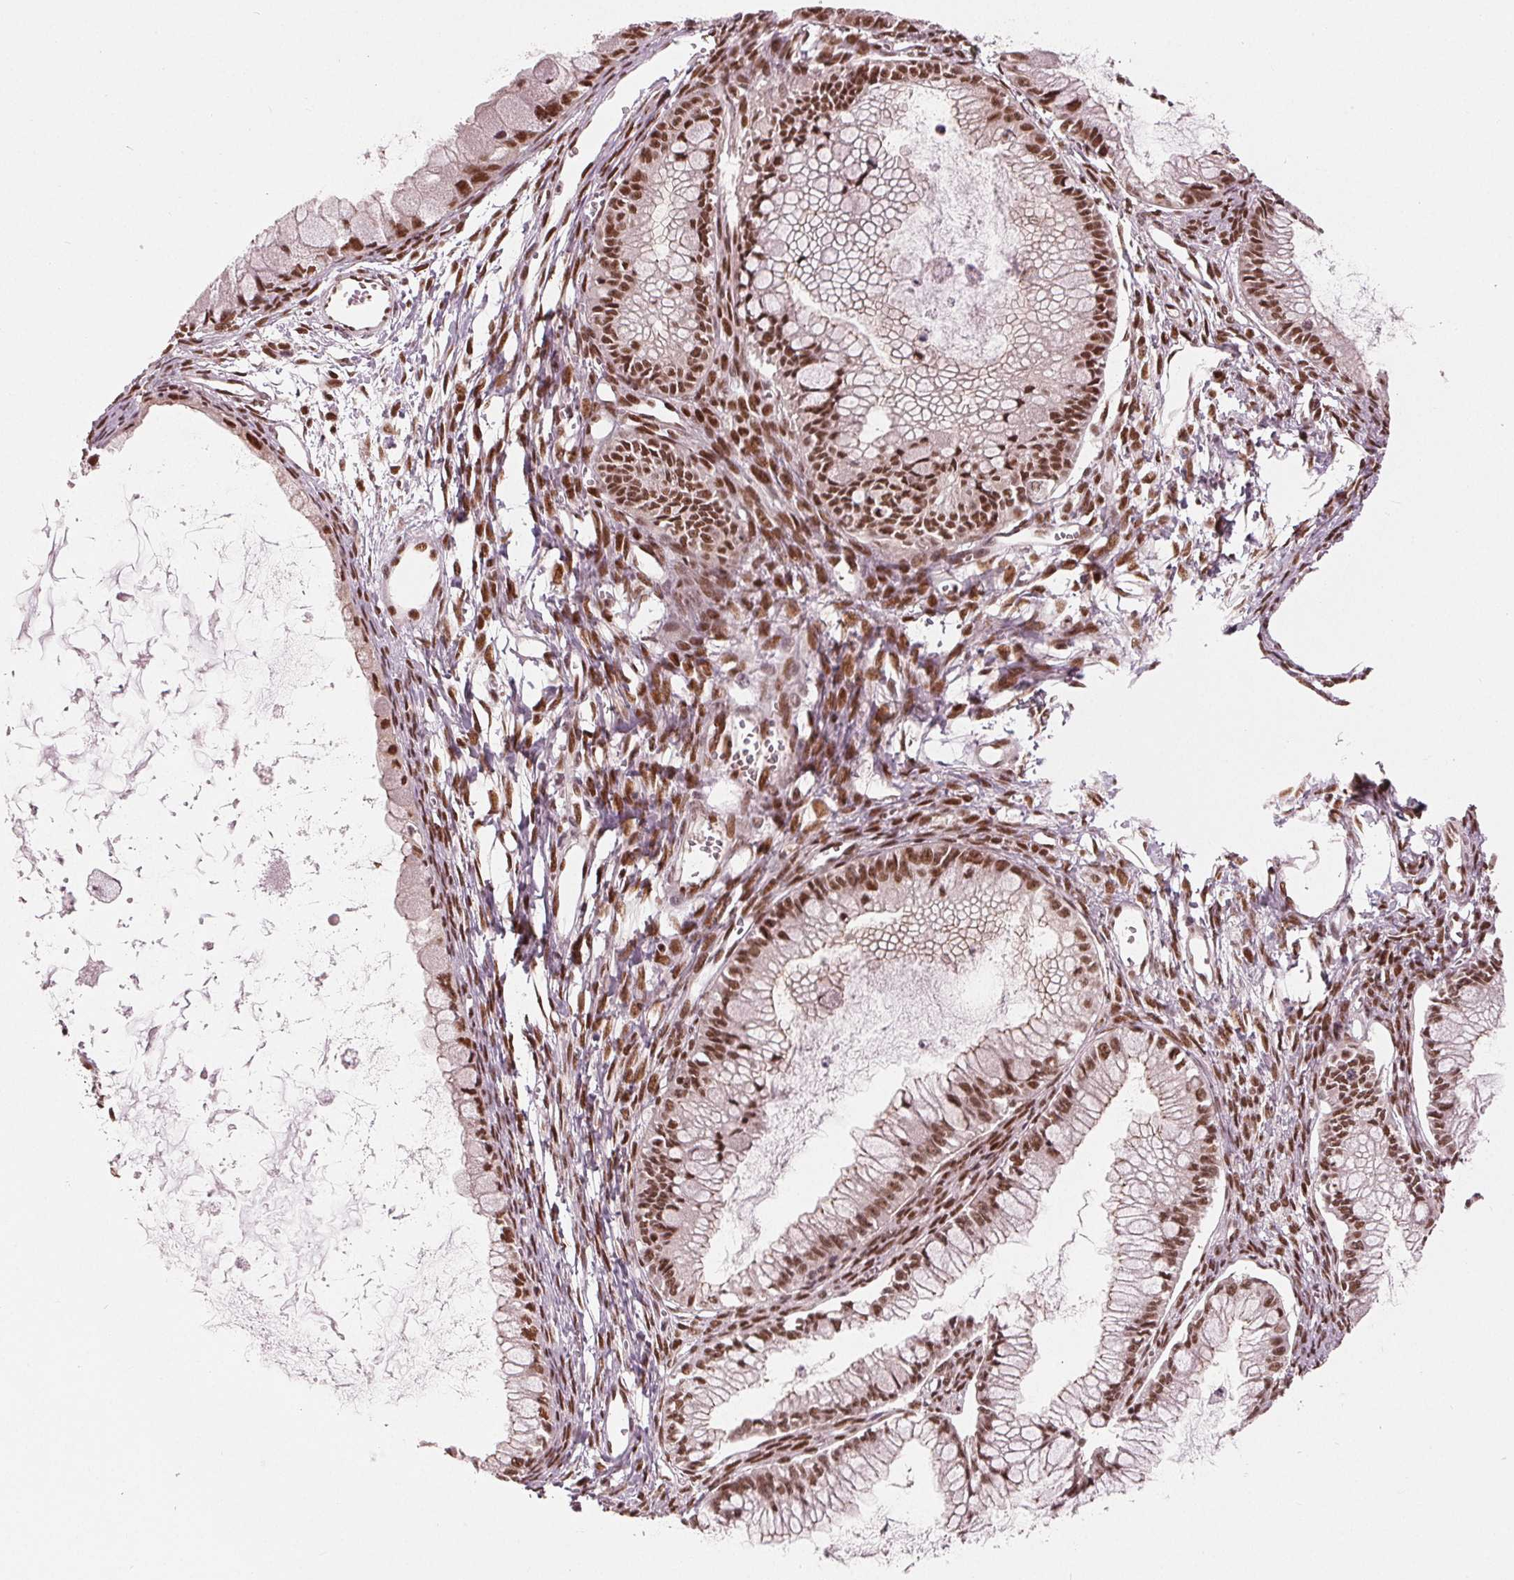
{"staining": {"intensity": "moderate", "quantity": ">75%", "location": "nuclear"}, "tissue": "ovarian cancer", "cell_type": "Tumor cells", "image_type": "cancer", "snomed": [{"axis": "morphology", "description": "Cystadenocarcinoma, mucinous, NOS"}, {"axis": "topography", "description": "Ovary"}], "caption": "The image shows a brown stain indicating the presence of a protein in the nuclear of tumor cells in mucinous cystadenocarcinoma (ovarian).", "gene": "LSM2", "patient": {"sex": "female", "age": 34}}